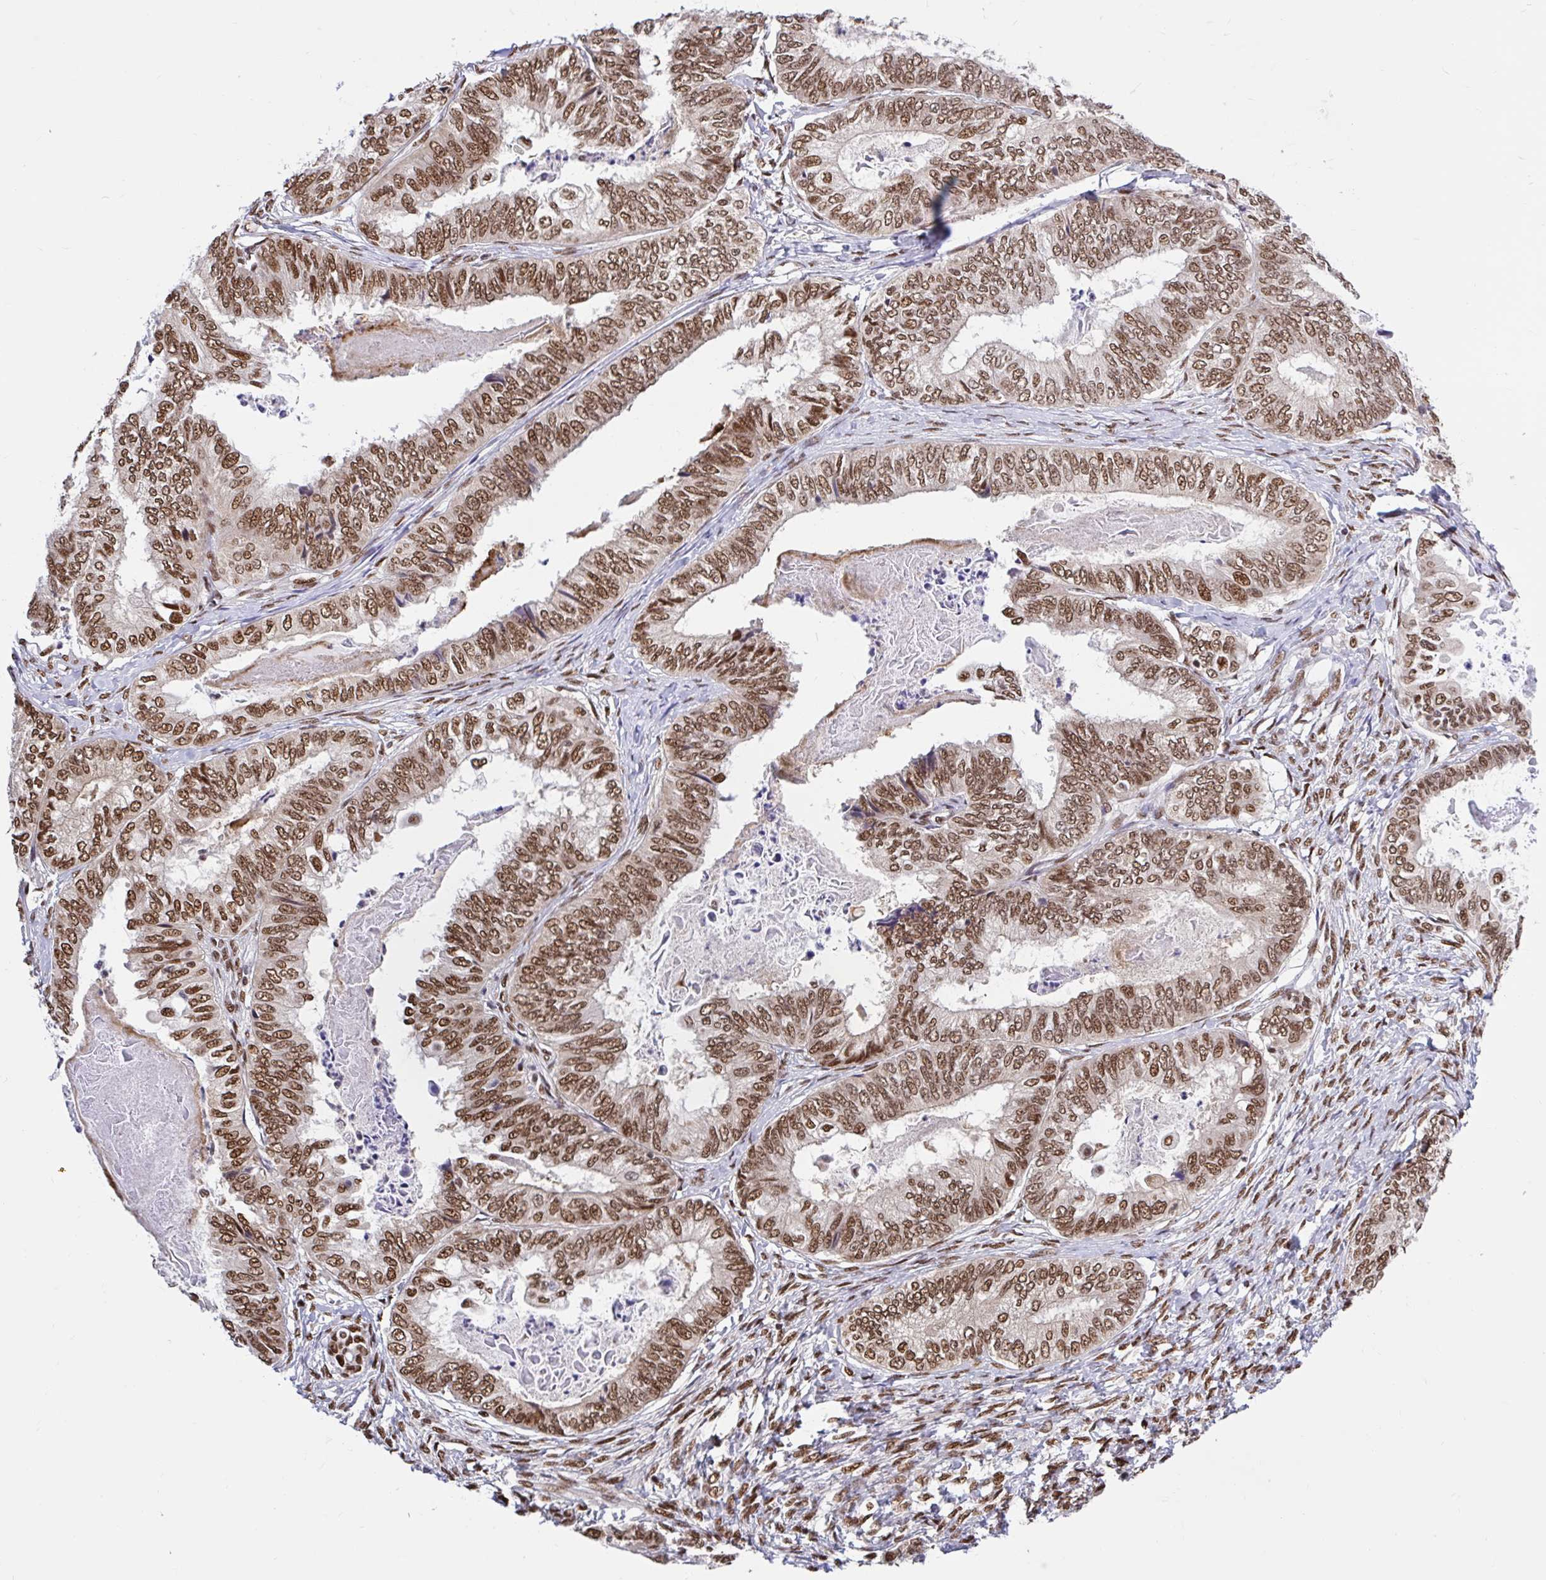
{"staining": {"intensity": "moderate", "quantity": ">75%", "location": "nuclear"}, "tissue": "ovarian cancer", "cell_type": "Tumor cells", "image_type": "cancer", "snomed": [{"axis": "morphology", "description": "Carcinoma, endometroid"}, {"axis": "topography", "description": "Ovary"}], "caption": "The immunohistochemical stain labels moderate nuclear positivity in tumor cells of endometroid carcinoma (ovarian) tissue. The protein of interest is shown in brown color, while the nuclei are stained blue.", "gene": "ABCA9", "patient": {"sex": "female", "age": 70}}